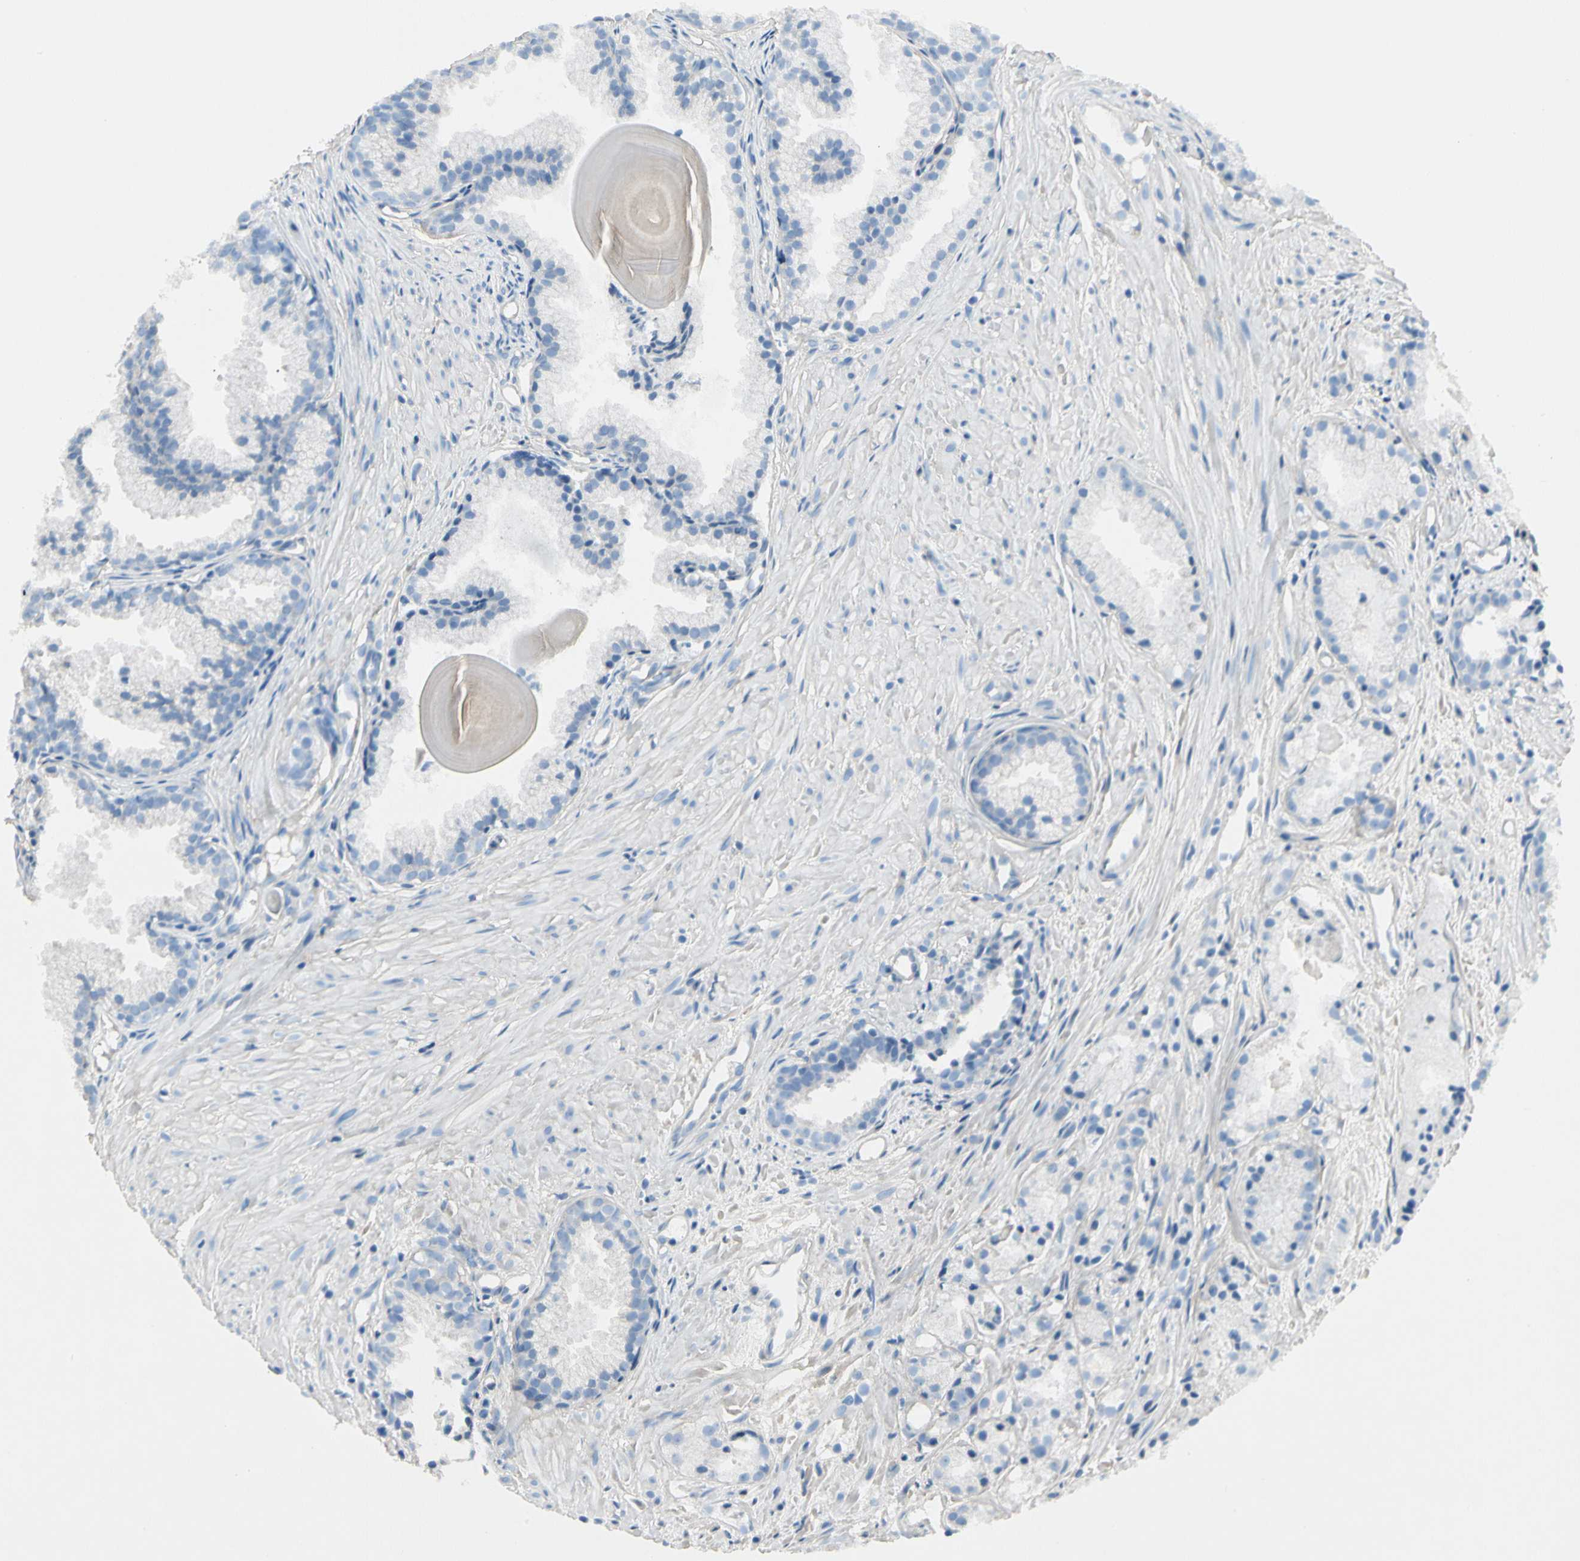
{"staining": {"intensity": "negative", "quantity": "none", "location": "none"}, "tissue": "prostate cancer", "cell_type": "Tumor cells", "image_type": "cancer", "snomed": [{"axis": "morphology", "description": "Adenocarcinoma, Low grade"}, {"axis": "topography", "description": "Prostate"}], "caption": "This is an immunohistochemistry histopathology image of human prostate cancer. There is no staining in tumor cells.", "gene": "CCL4", "patient": {"sex": "male", "age": 72}}